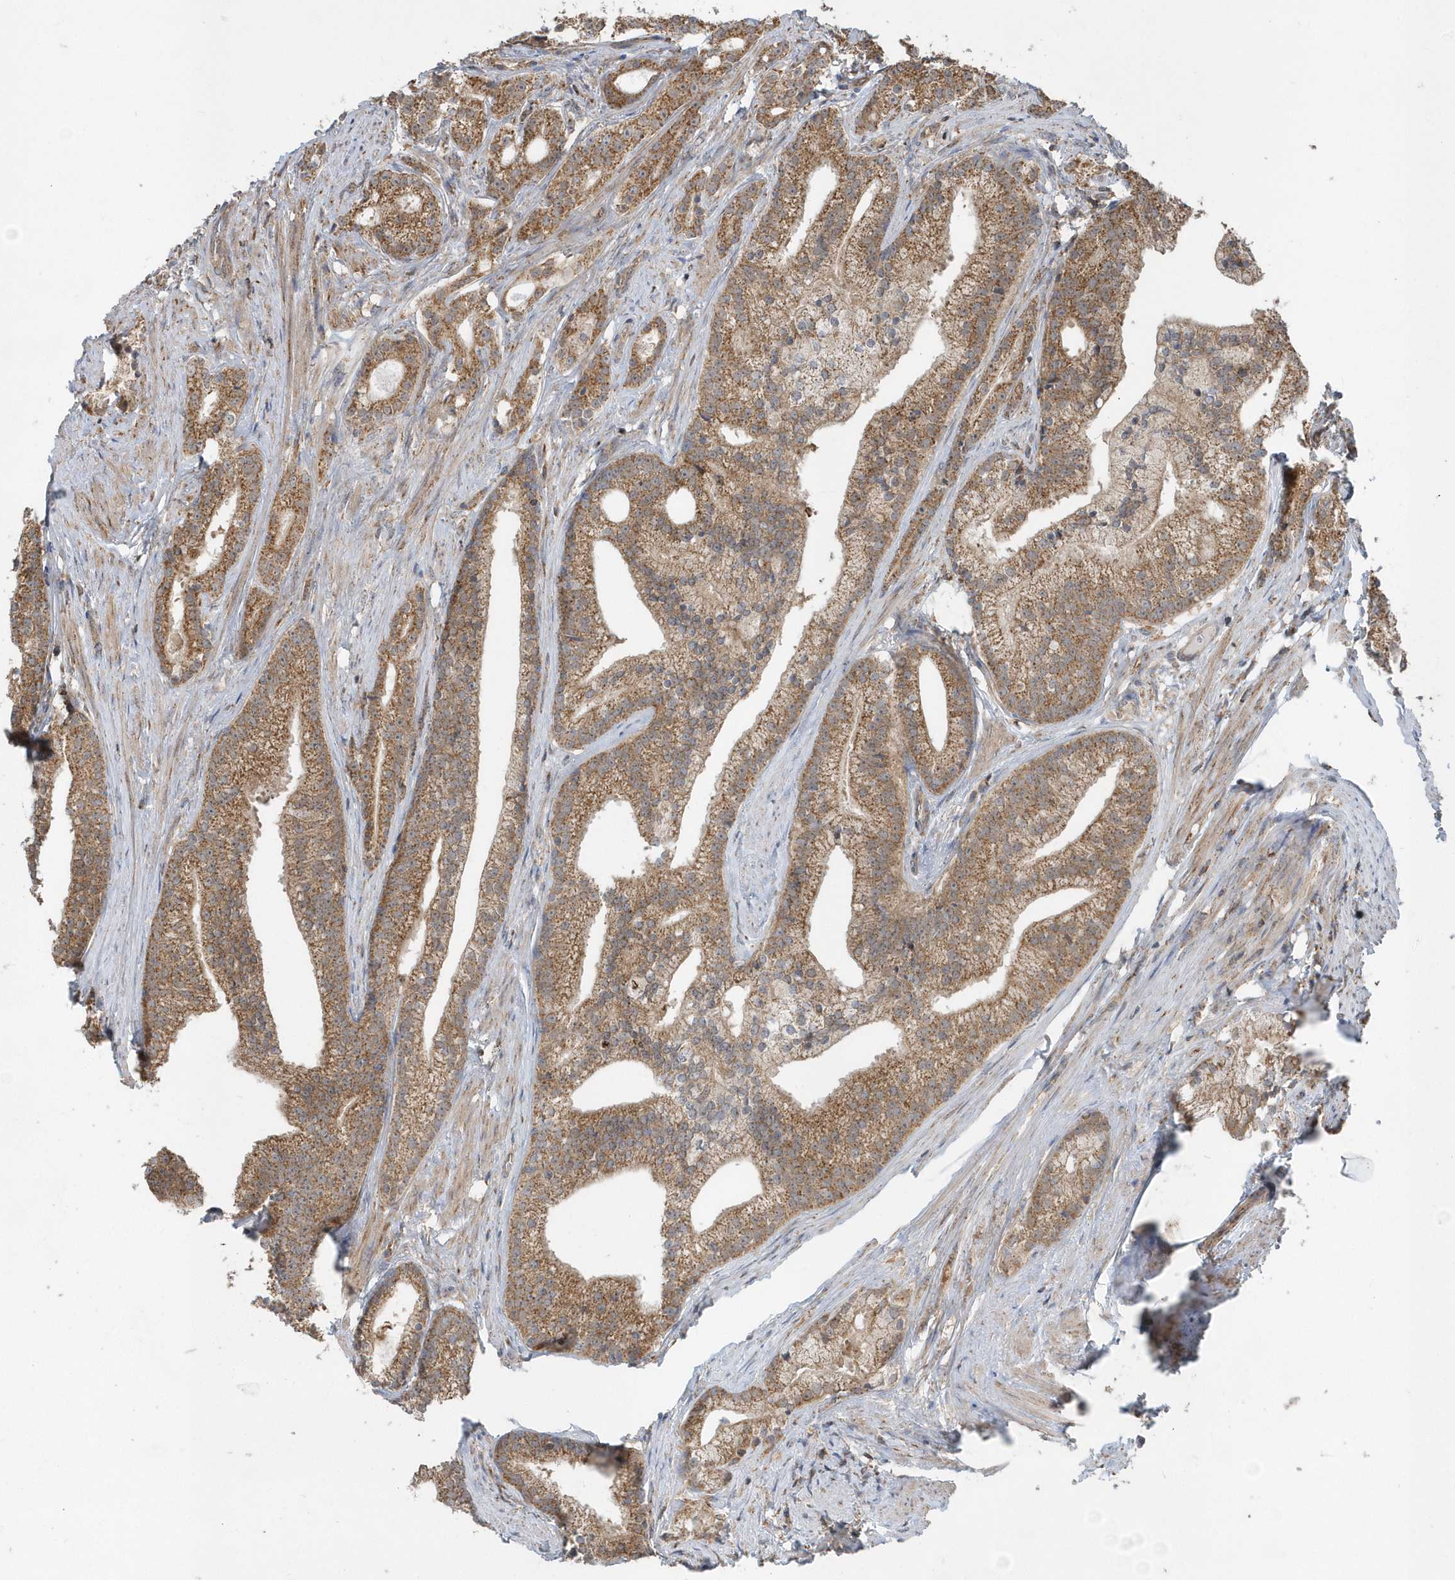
{"staining": {"intensity": "moderate", "quantity": ">75%", "location": "cytoplasmic/membranous"}, "tissue": "prostate cancer", "cell_type": "Tumor cells", "image_type": "cancer", "snomed": [{"axis": "morphology", "description": "Adenocarcinoma, Low grade"}, {"axis": "topography", "description": "Prostate"}], "caption": "Immunohistochemistry (IHC) staining of prostate cancer (low-grade adenocarcinoma), which exhibits medium levels of moderate cytoplasmic/membranous expression in about >75% of tumor cells indicating moderate cytoplasmic/membranous protein staining. The staining was performed using DAB (brown) for protein detection and nuclei were counterstained in hematoxylin (blue).", "gene": "PPP1R7", "patient": {"sex": "male", "age": 71}}